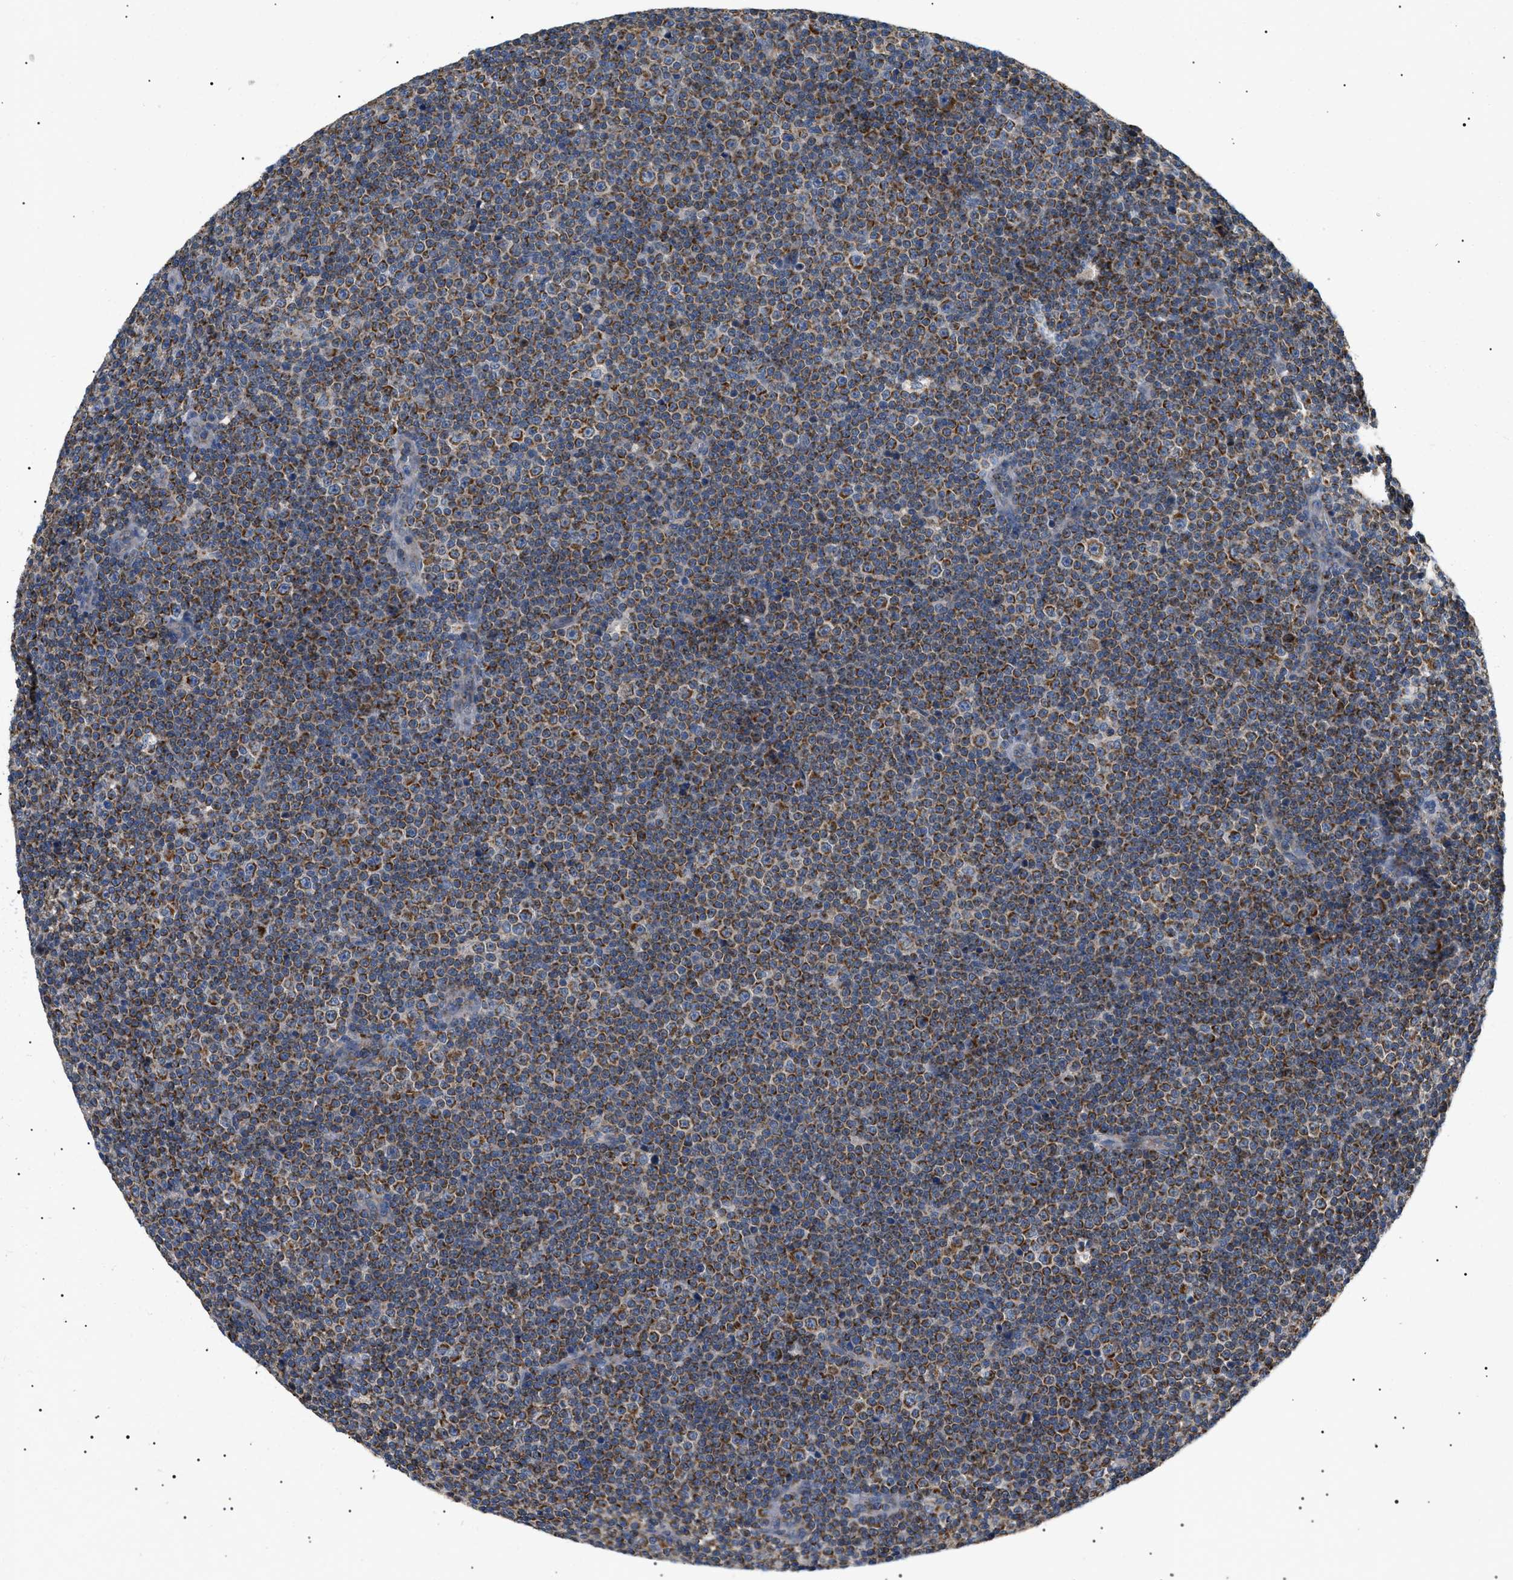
{"staining": {"intensity": "moderate", "quantity": ">75%", "location": "cytoplasmic/membranous"}, "tissue": "lymphoma", "cell_type": "Tumor cells", "image_type": "cancer", "snomed": [{"axis": "morphology", "description": "Malignant lymphoma, non-Hodgkin's type, Low grade"}, {"axis": "topography", "description": "Lymph node"}], "caption": "Human low-grade malignant lymphoma, non-Hodgkin's type stained with a protein marker displays moderate staining in tumor cells.", "gene": "TOMM6", "patient": {"sex": "female", "age": 67}}